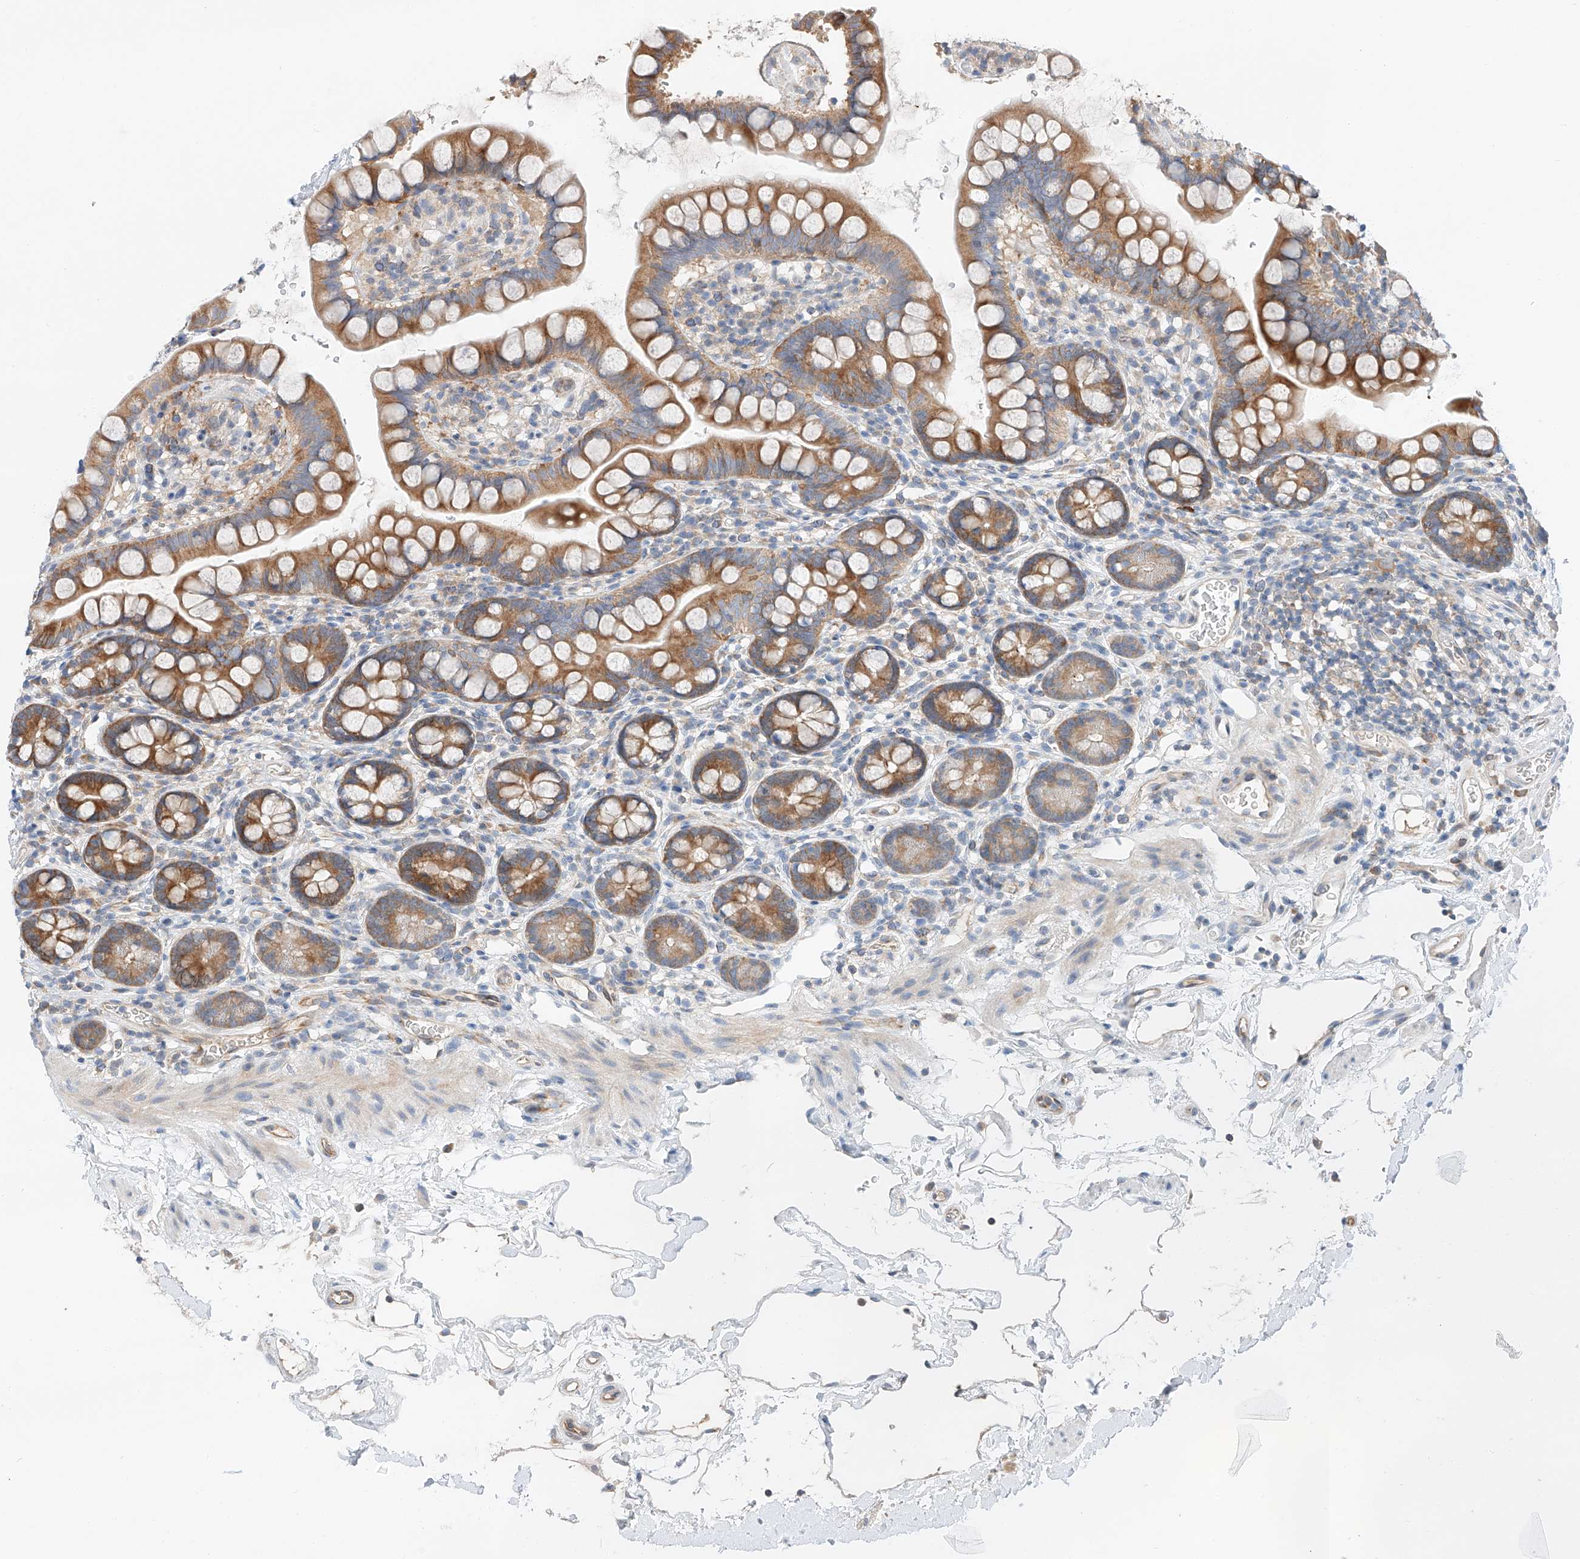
{"staining": {"intensity": "moderate", "quantity": ">75%", "location": "cytoplasmic/membranous"}, "tissue": "small intestine", "cell_type": "Glandular cells", "image_type": "normal", "snomed": [{"axis": "morphology", "description": "Normal tissue, NOS"}, {"axis": "topography", "description": "Small intestine"}], "caption": "A high-resolution histopathology image shows IHC staining of normal small intestine, which reveals moderate cytoplasmic/membranous expression in about >75% of glandular cells.", "gene": "RUSC1", "patient": {"sex": "female", "age": 84}}